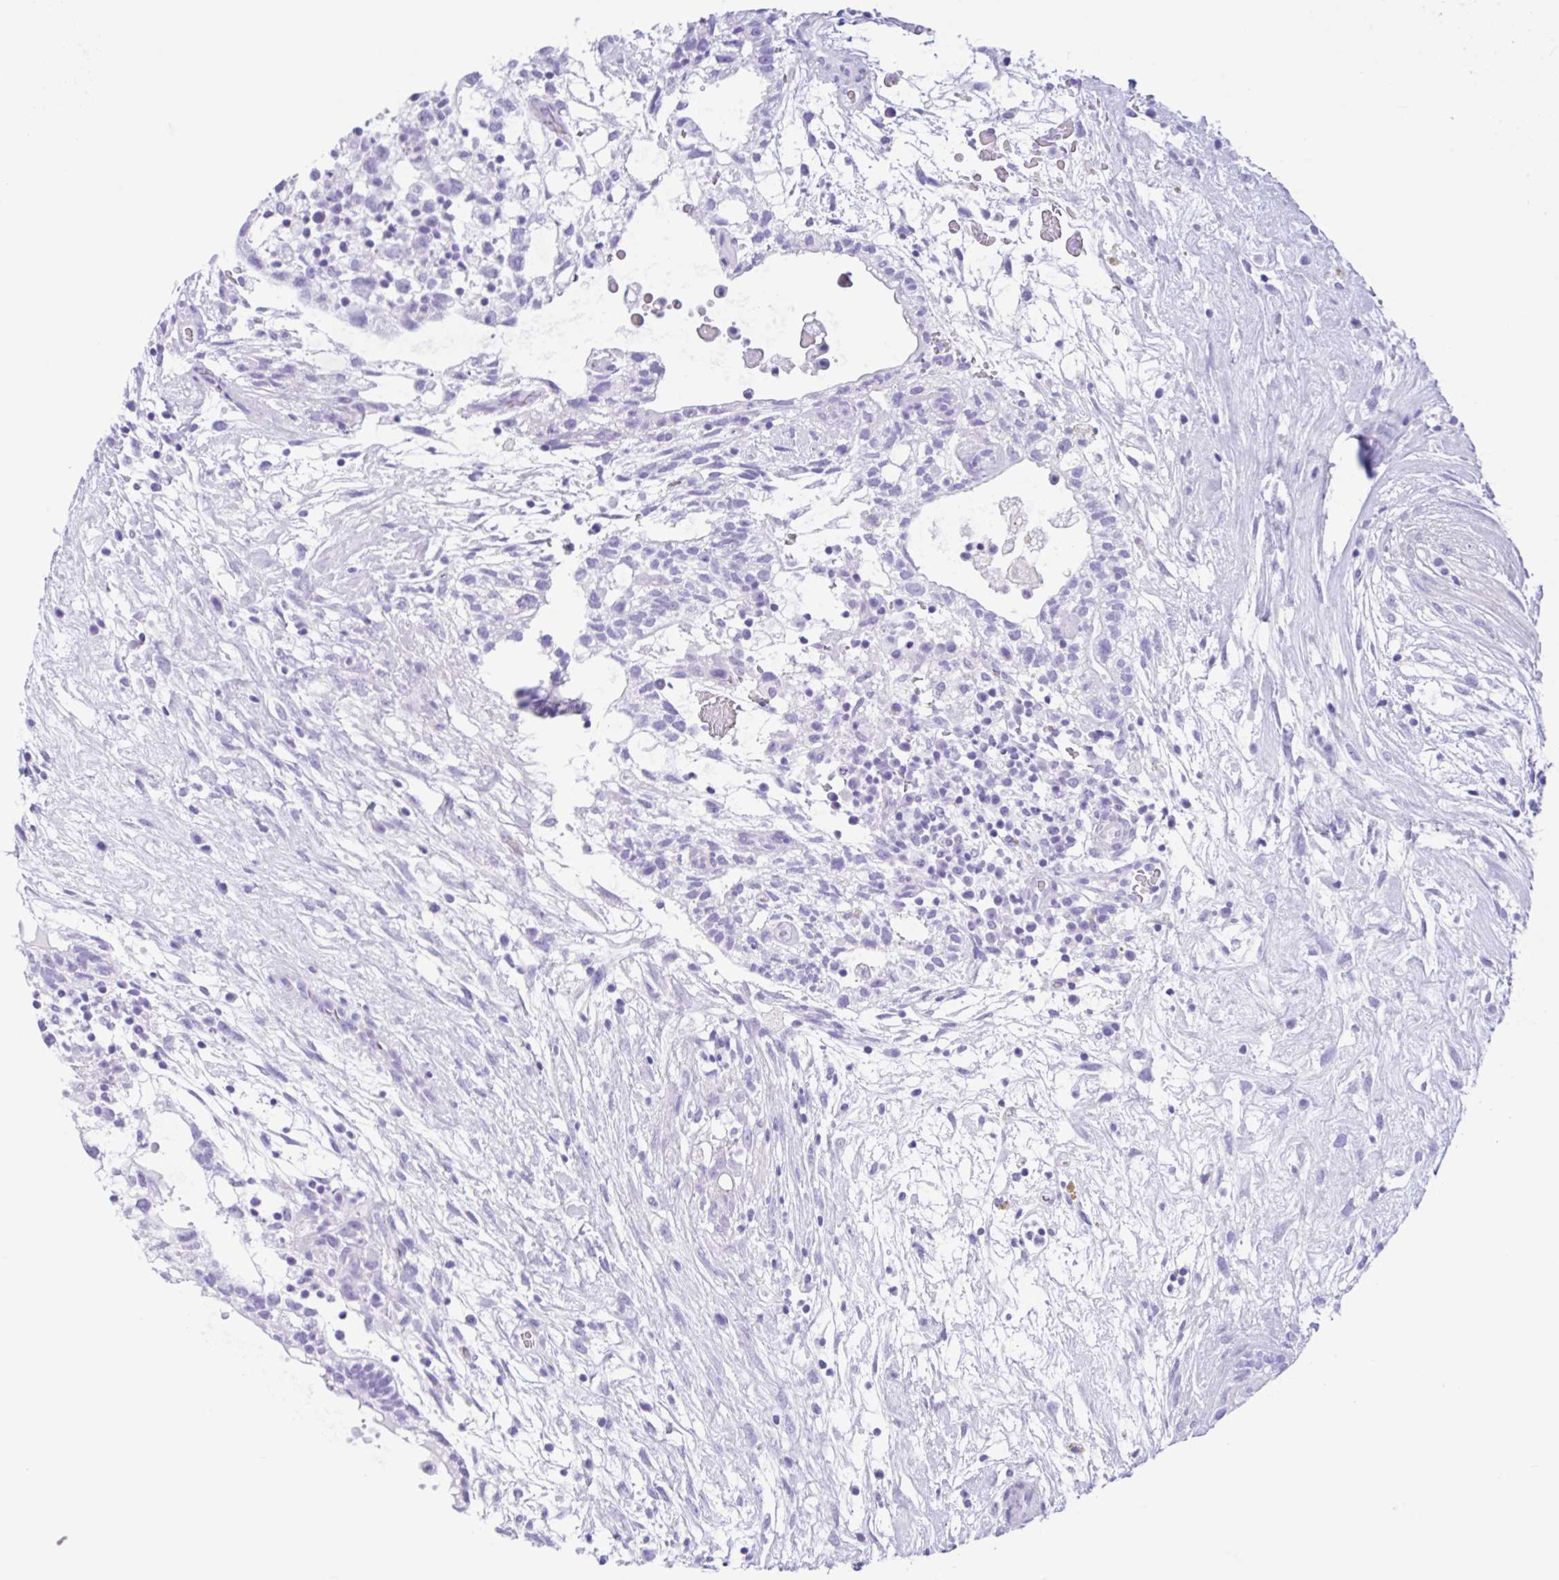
{"staining": {"intensity": "negative", "quantity": "none", "location": "none"}, "tissue": "testis cancer", "cell_type": "Tumor cells", "image_type": "cancer", "snomed": [{"axis": "morphology", "description": "Carcinoma, Embryonal, NOS"}, {"axis": "topography", "description": "Testis"}], "caption": "There is no significant expression in tumor cells of embryonal carcinoma (testis). (Stains: DAB (3,3'-diaminobenzidine) immunohistochemistry with hematoxylin counter stain, Microscopy: brightfield microscopy at high magnification).", "gene": "IAPP", "patient": {"sex": "male", "age": 32}}